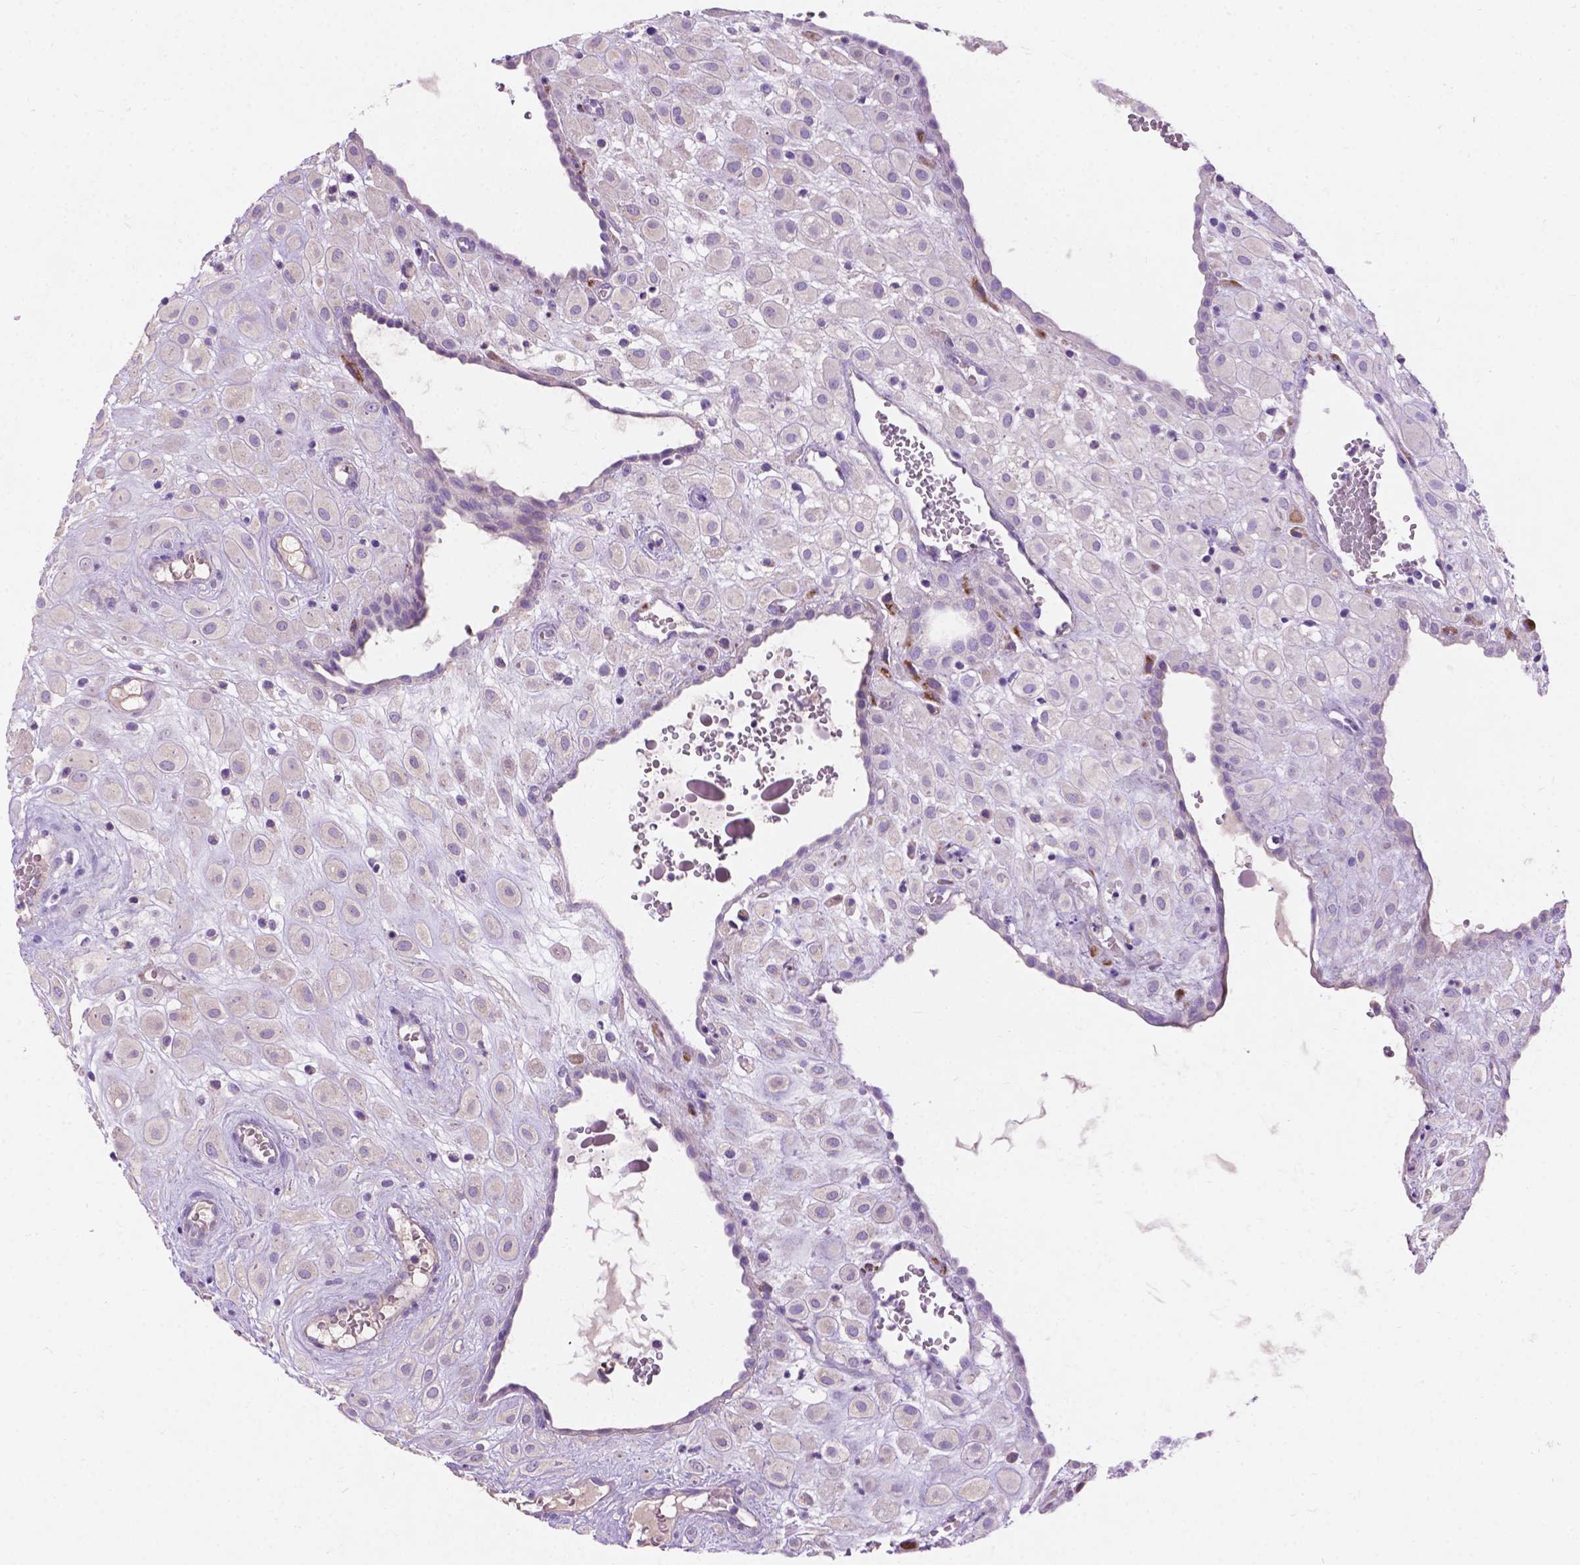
{"staining": {"intensity": "negative", "quantity": "none", "location": "none"}, "tissue": "placenta", "cell_type": "Decidual cells", "image_type": "normal", "snomed": [{"axis": "morphology", "description": "Normal tissue, NOS"}, {"axis": "topography", "description": "Placenta"}], "caption": "Immunohistochemistry (IHC) image of unremarkable human placenta stained for a protein (brown), which displays no staining in decidual cells.", "gene": "NOXO1", "patient": {"sex": "female", "age": 24}}